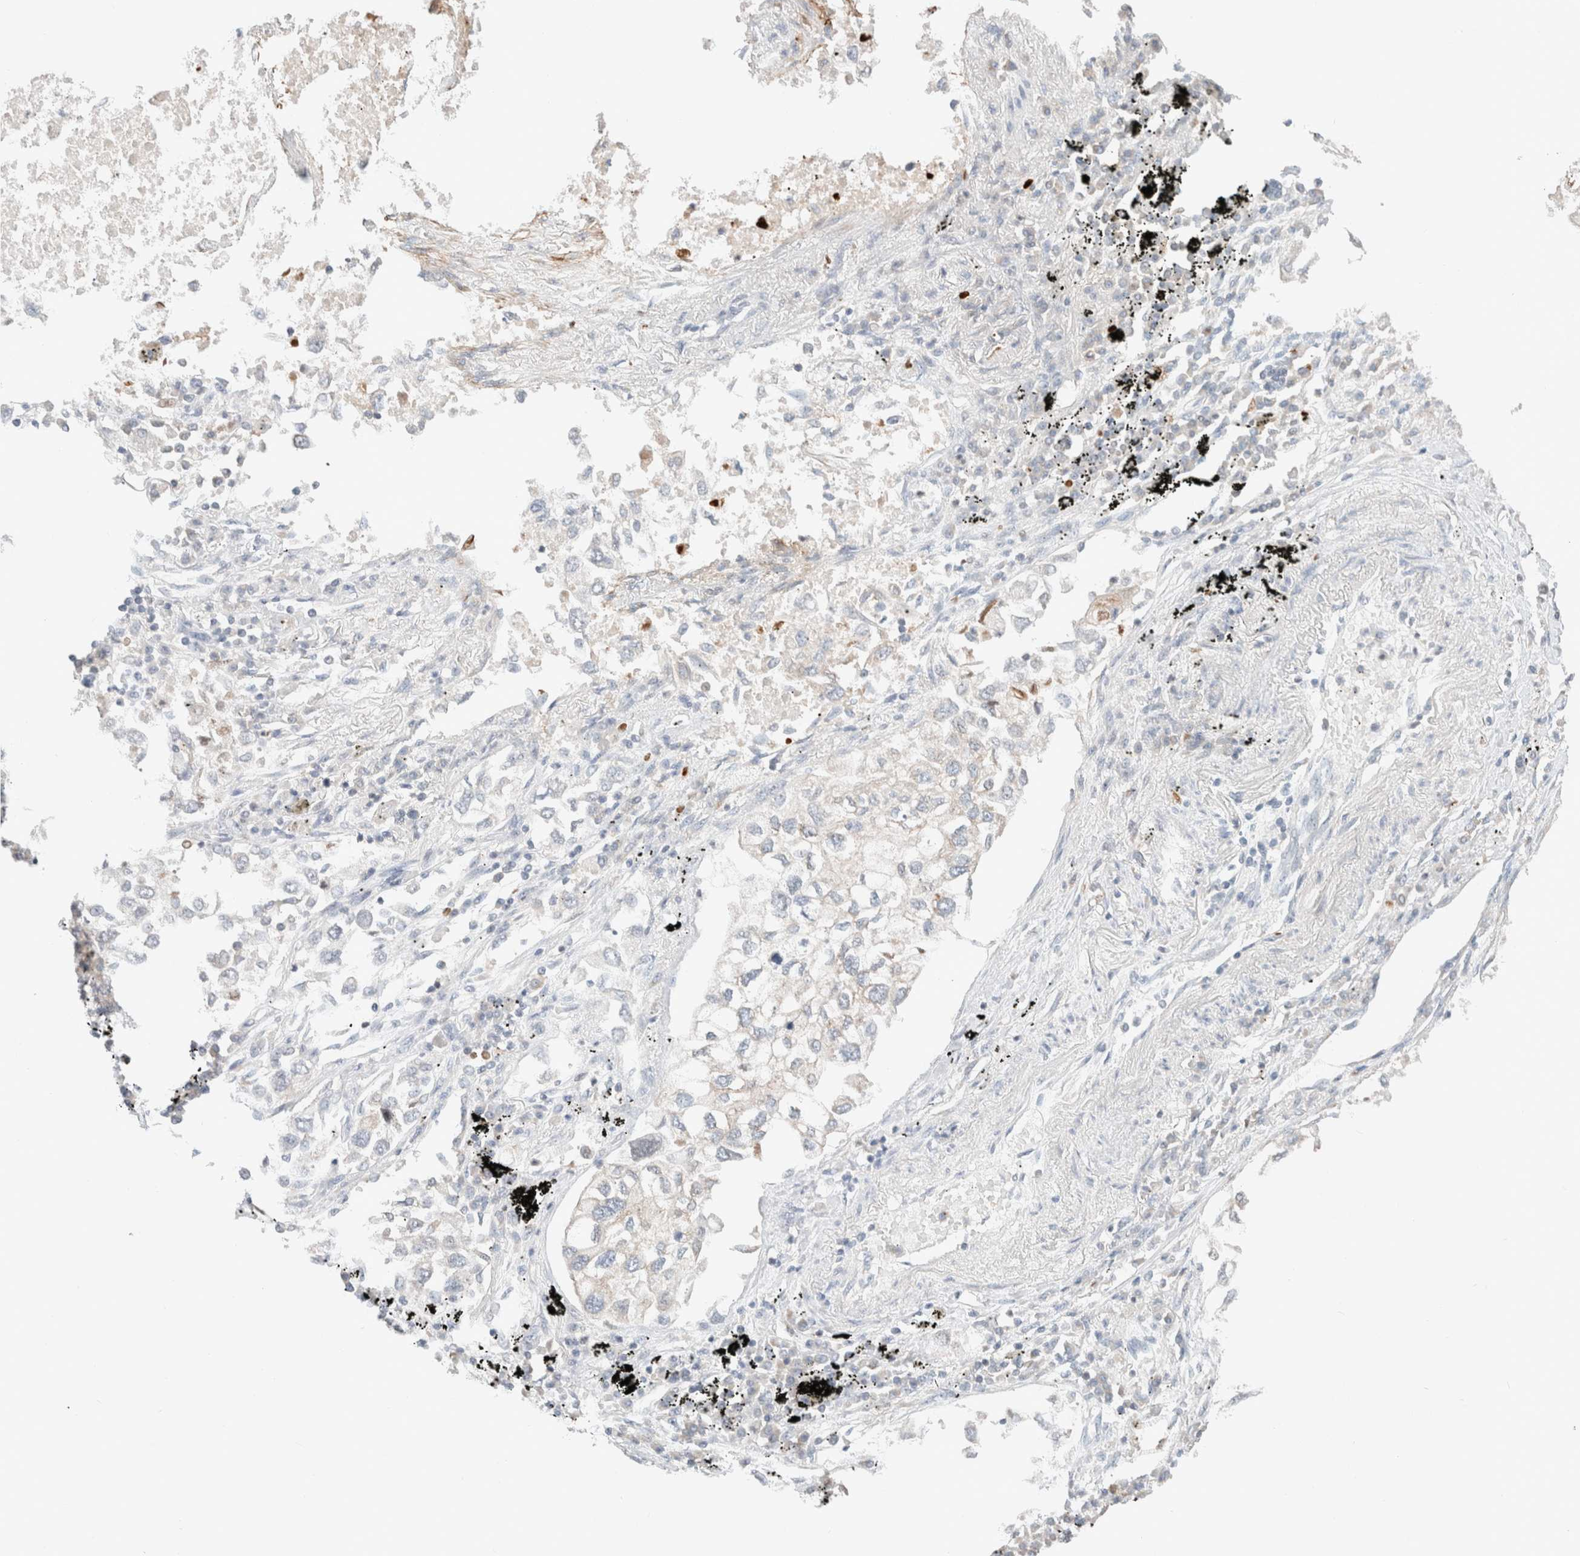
{"staining": {"intensity": "negative", "quantity": "none", "location": "none"}, "tissue": "lung cancer", "cell_type": "Tumor cells", "image_type": "cancer", "snomed": [{"axis": "morphology", "description": "Inflammation, NOS"}, {"axis": "morphology", "description": "Adenocarcinoma, NOS"}, {"axis": "topography", "description": "Lung"}], "caption": "DAB immunohistochemical staining of lung cancer (adenocarcinoma) shows no significant positivity in tumor cells. (Brightfield microscopy of DAB (3,3'-diaminobenzidine) immunohistochemistry (IHC) at high magnification).", "gene": "MARK3", "patient": {"sex": "male", "age": 63}}